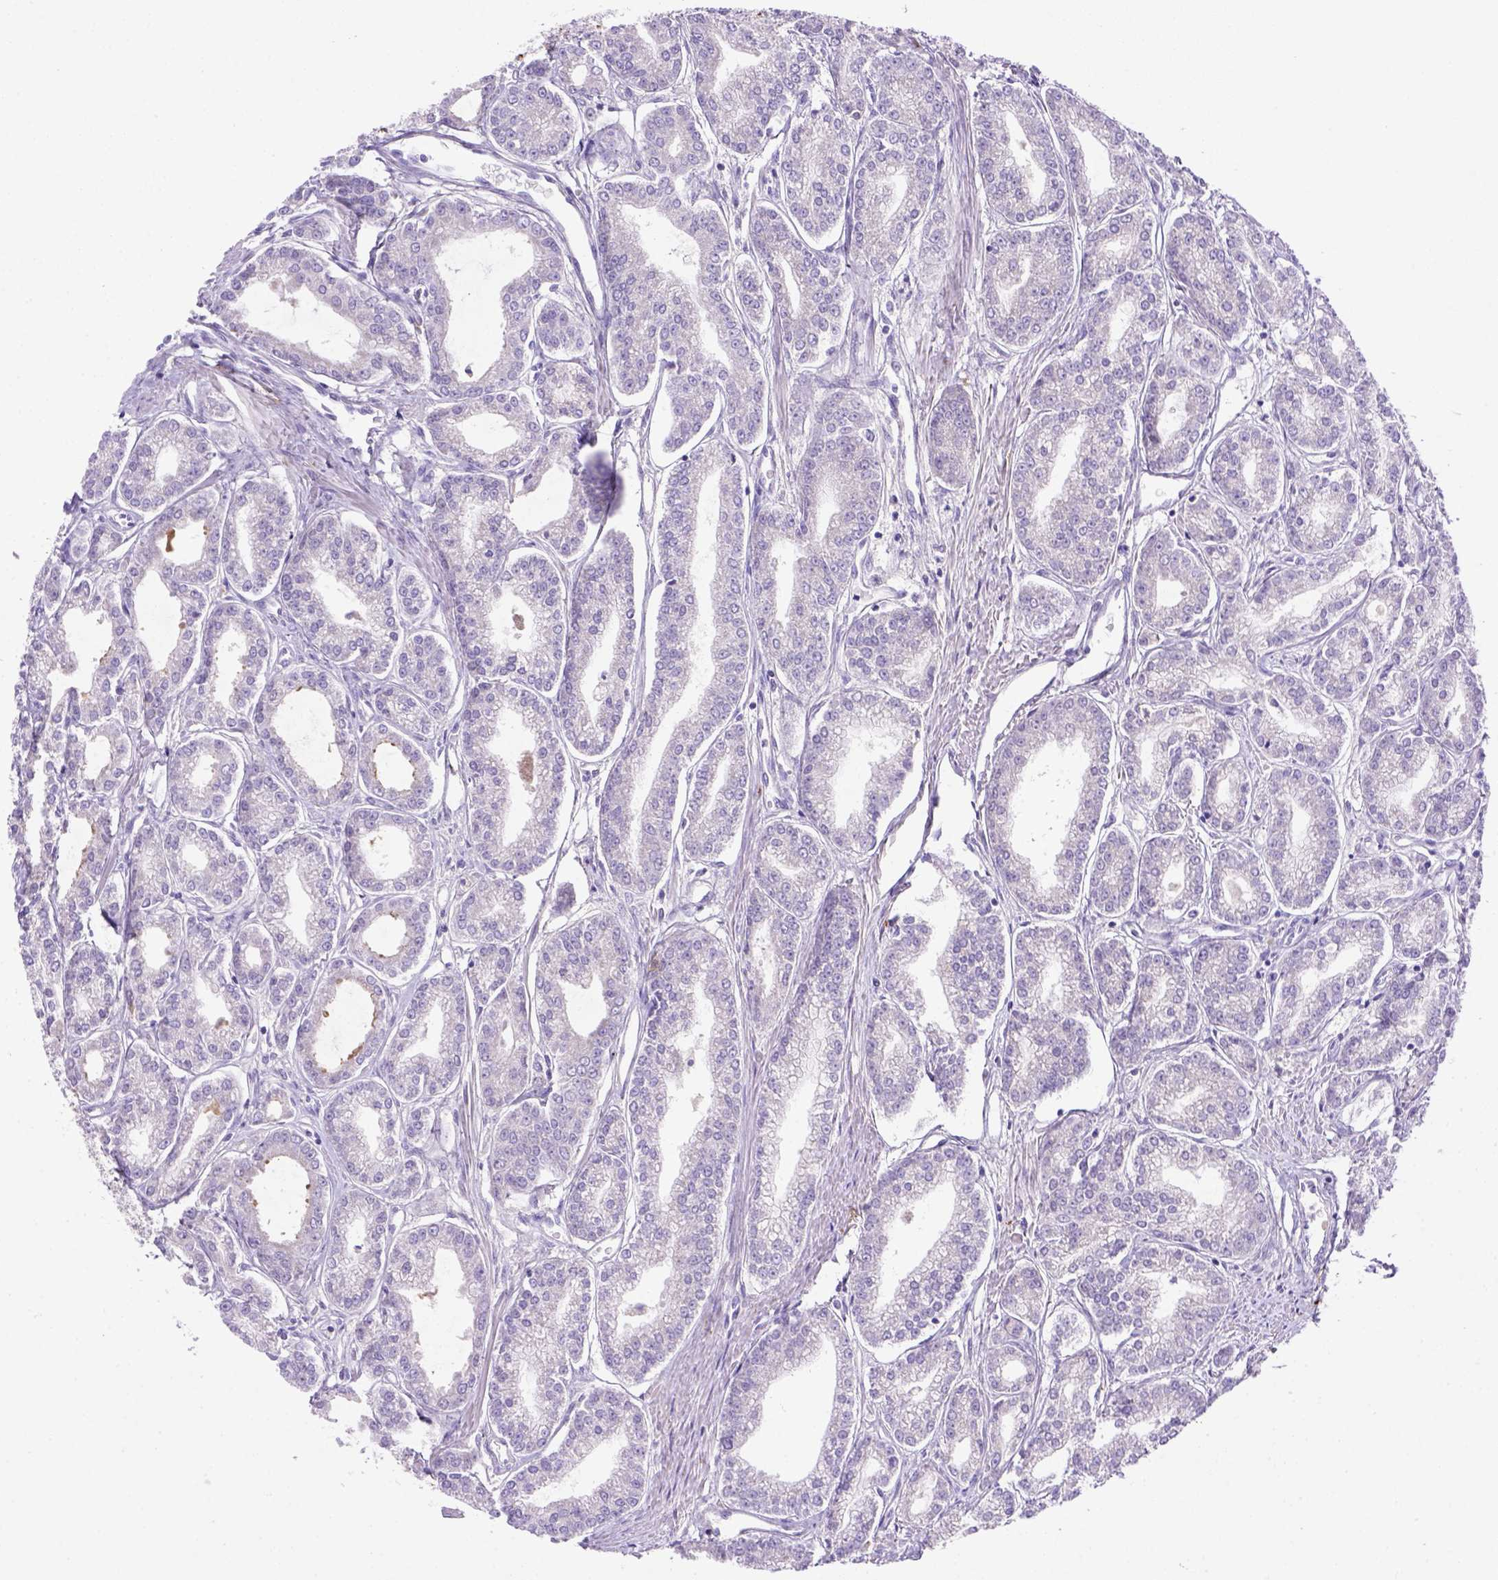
{"staining": {"intensity": "negative", "quantity": "none", "location": "none"}, "tissue": "prostate cancer", "cell_type": "Tumor cells", "image_type": "cancer", "snomed": [{"axis": "morphology", "description": "Adenocarcinoma, NOS"}, {"axis": "topography", "description": "Prostate"}], "caption": "Prostate cancer stained for a protein using immunohistochemistry (IHC) shows no positivity tumor cells.", "gene": "SIRPD", "patient": {"sex": "male", "age": 71}}